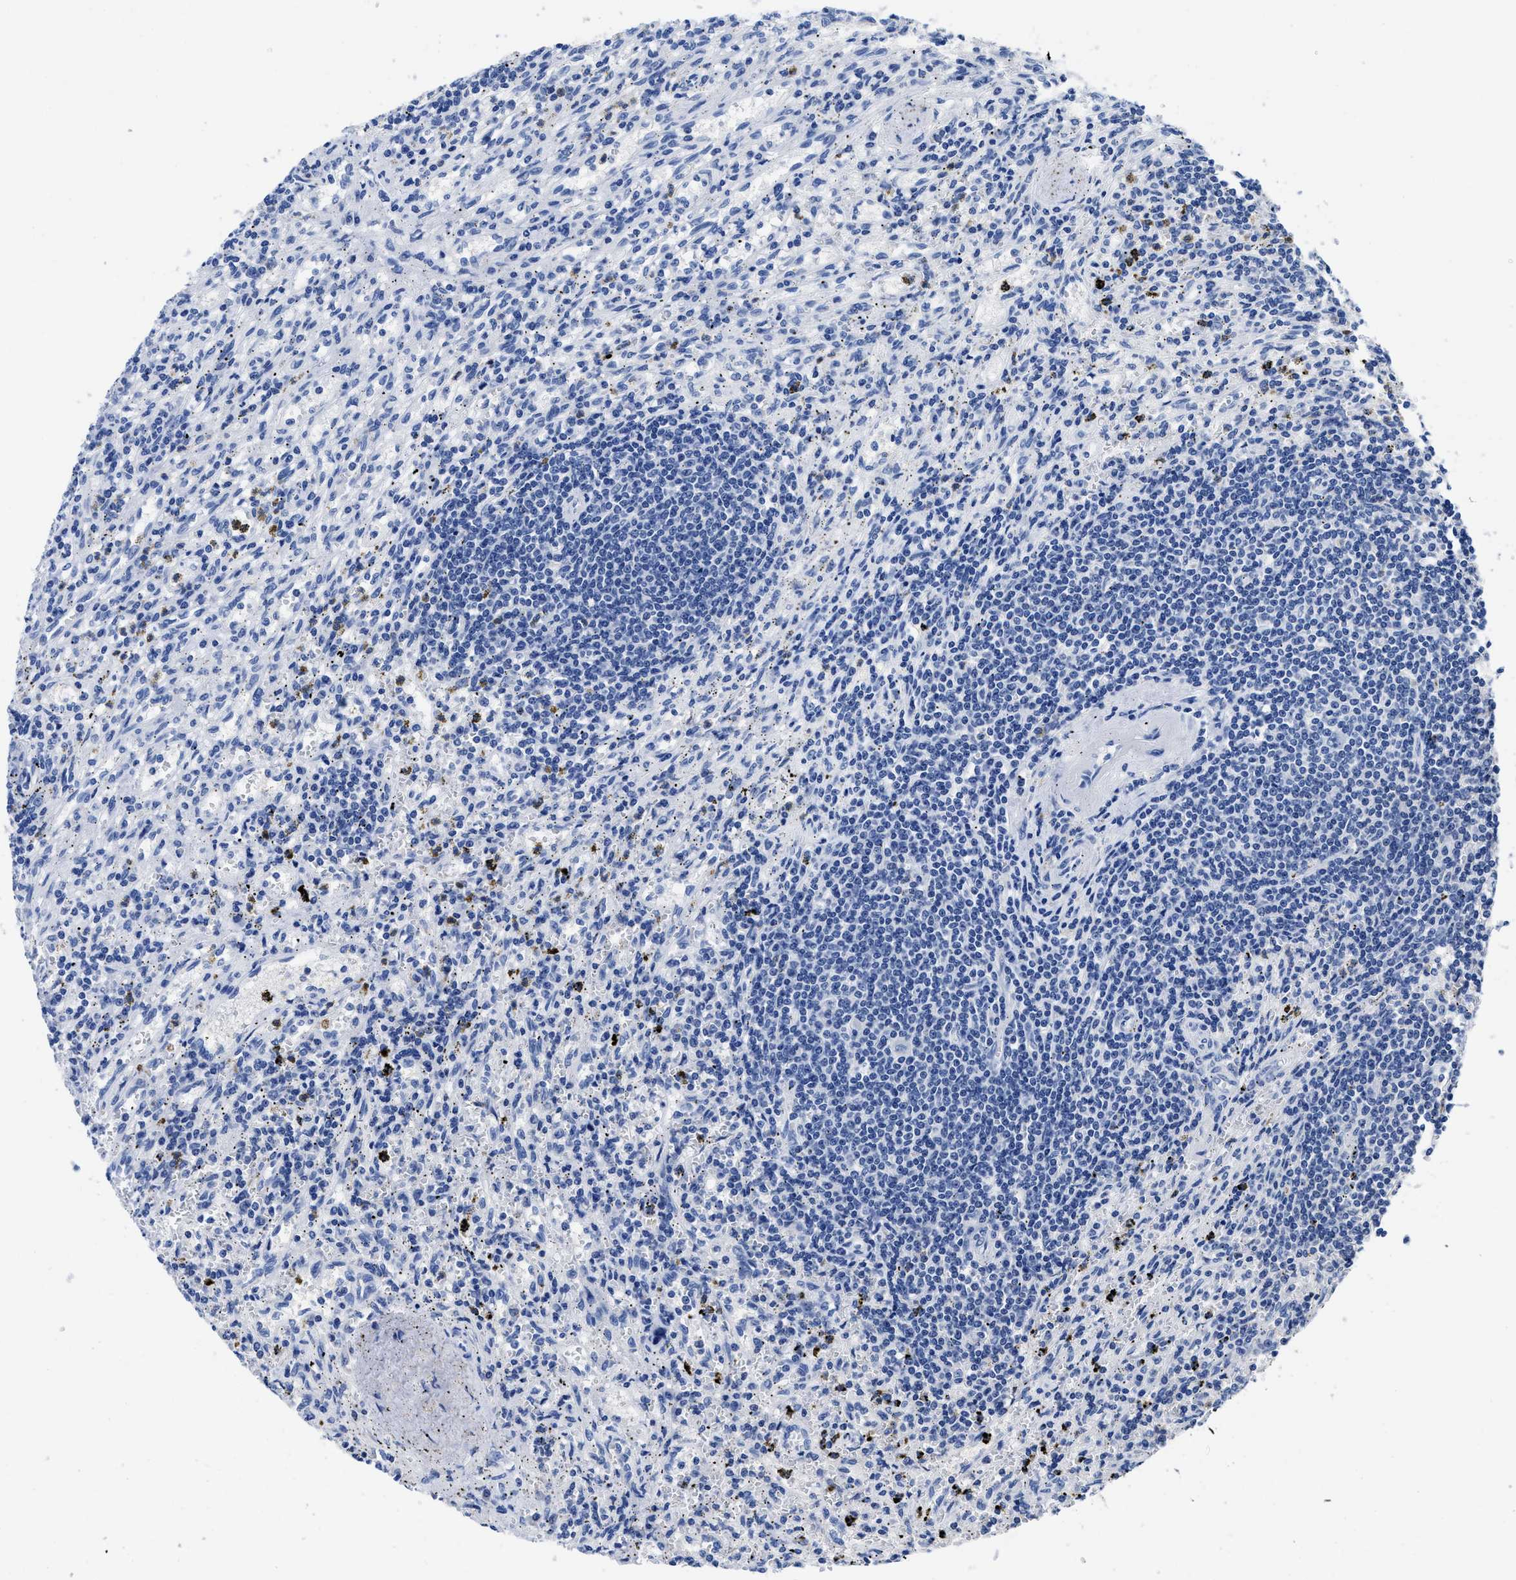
{"staining": {"intensity": "negative", "quantity": "none", "location": "none"}, "tissue": "lymphoma", "cell_type": "Tumor cells", "image_type": "cancer", "snomed": [{"axis": "morphology", "description": "Malignant lymphoma, non-Hodgkin's type, Low grade"}, {"axis": "topography", "description": "Spleen"}], "caption": "Lymphoma was stained to show a protein in brown. There is no significant staining in tumor cells.", "gene": "HOOK1", "patient": {"sex": "male", "age": 76}}